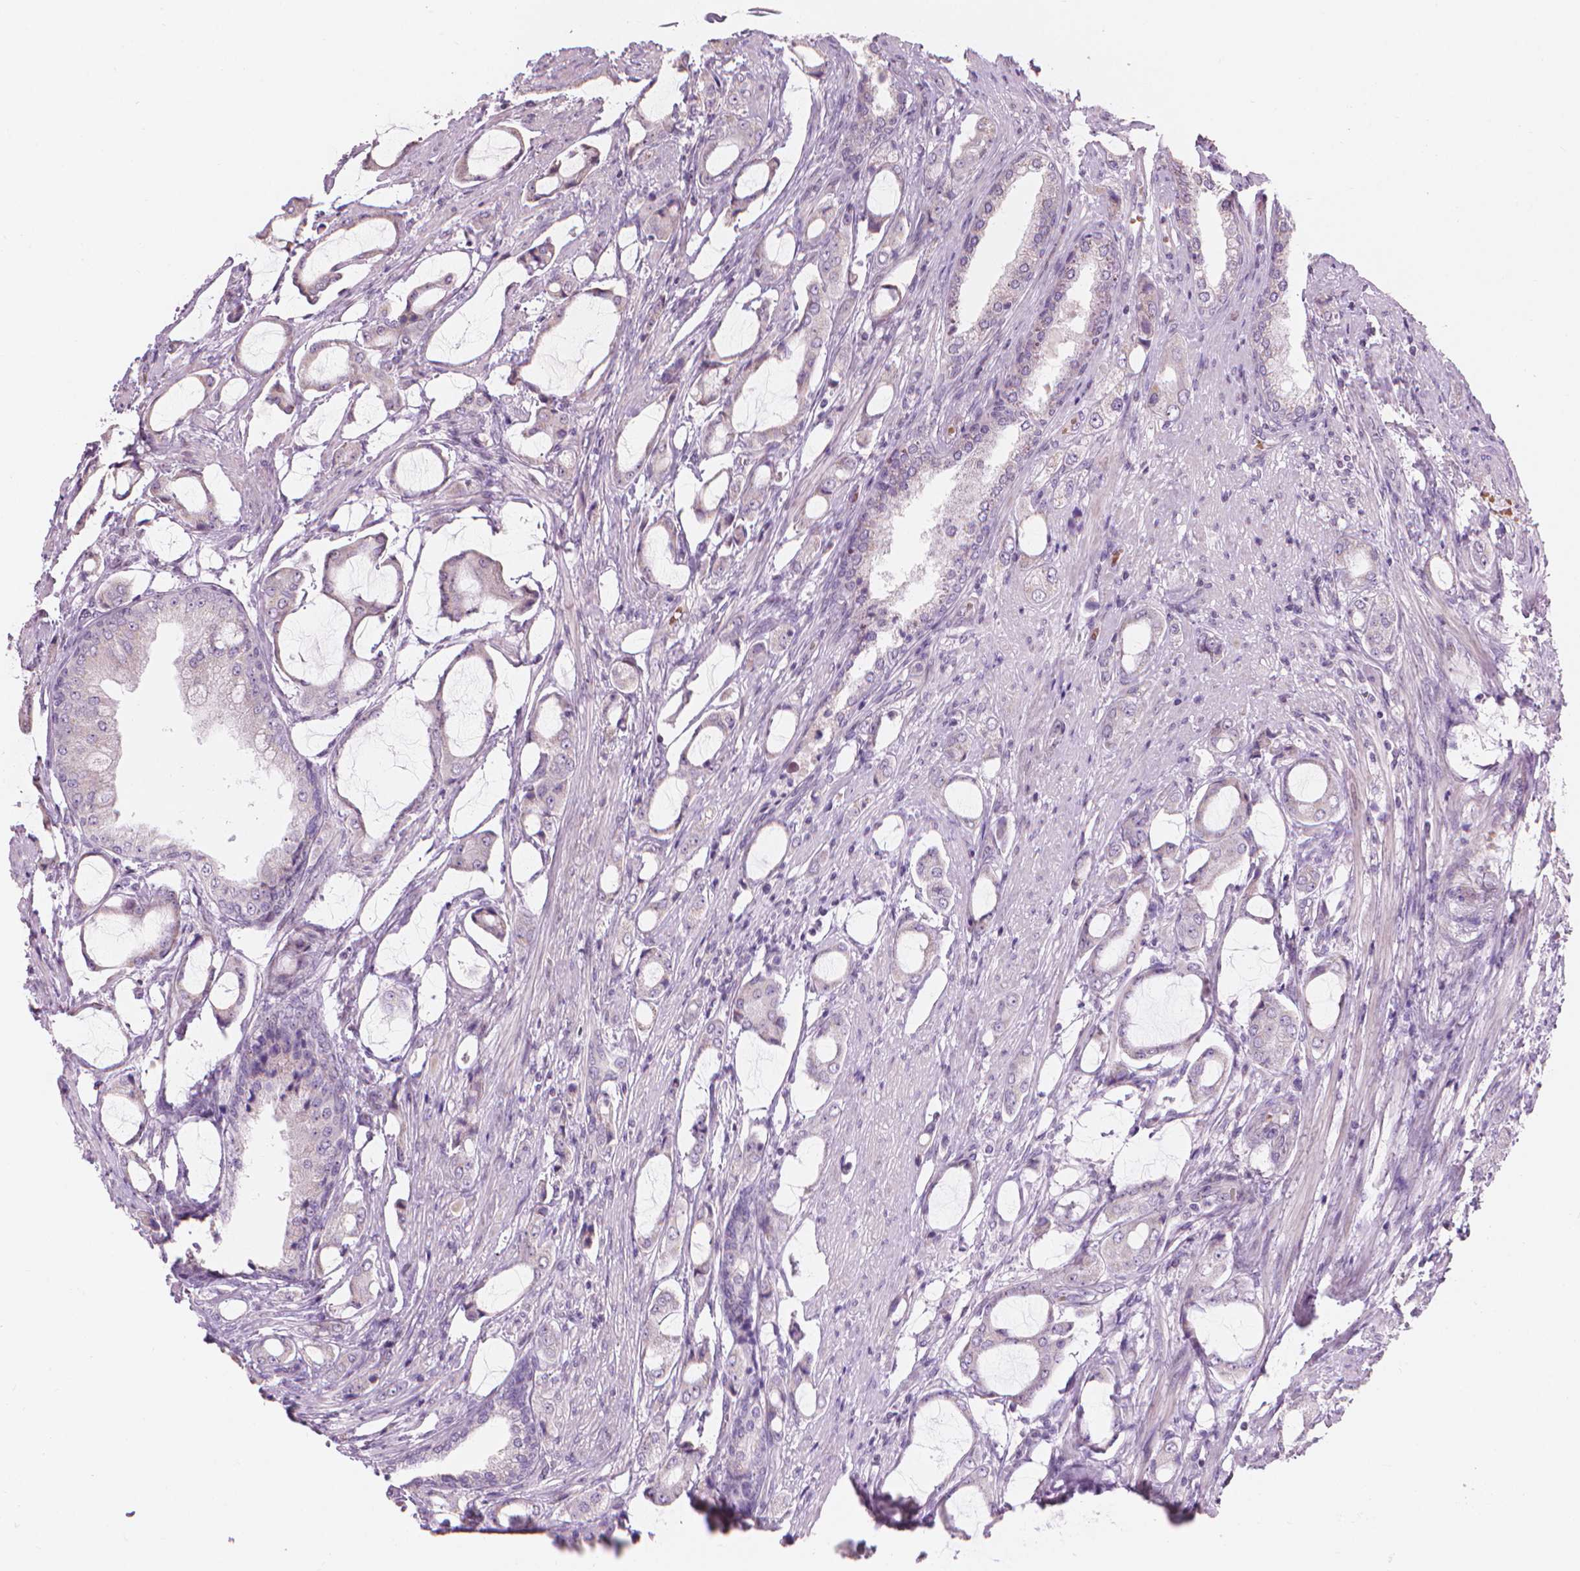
{"staining": {"intensity": "negative", "quantity": "none", "location": "none"}, "tissue": "prostate cancer", "cell_type": "Tumor cells", "image_type": "cancer", "snomed": [{"axis": "morphology", "description": "Adenocarcinoma, NOS"}, {"axis": "topography", "description": "Prostate"}], "caption": "Immunohistochemistry histopathology image of prostate cancer stained for a protein (brown), which displays no positivity in tumor cells.", "gene": "IFFO1", "patient": {"sex": "male", "age": 63}}